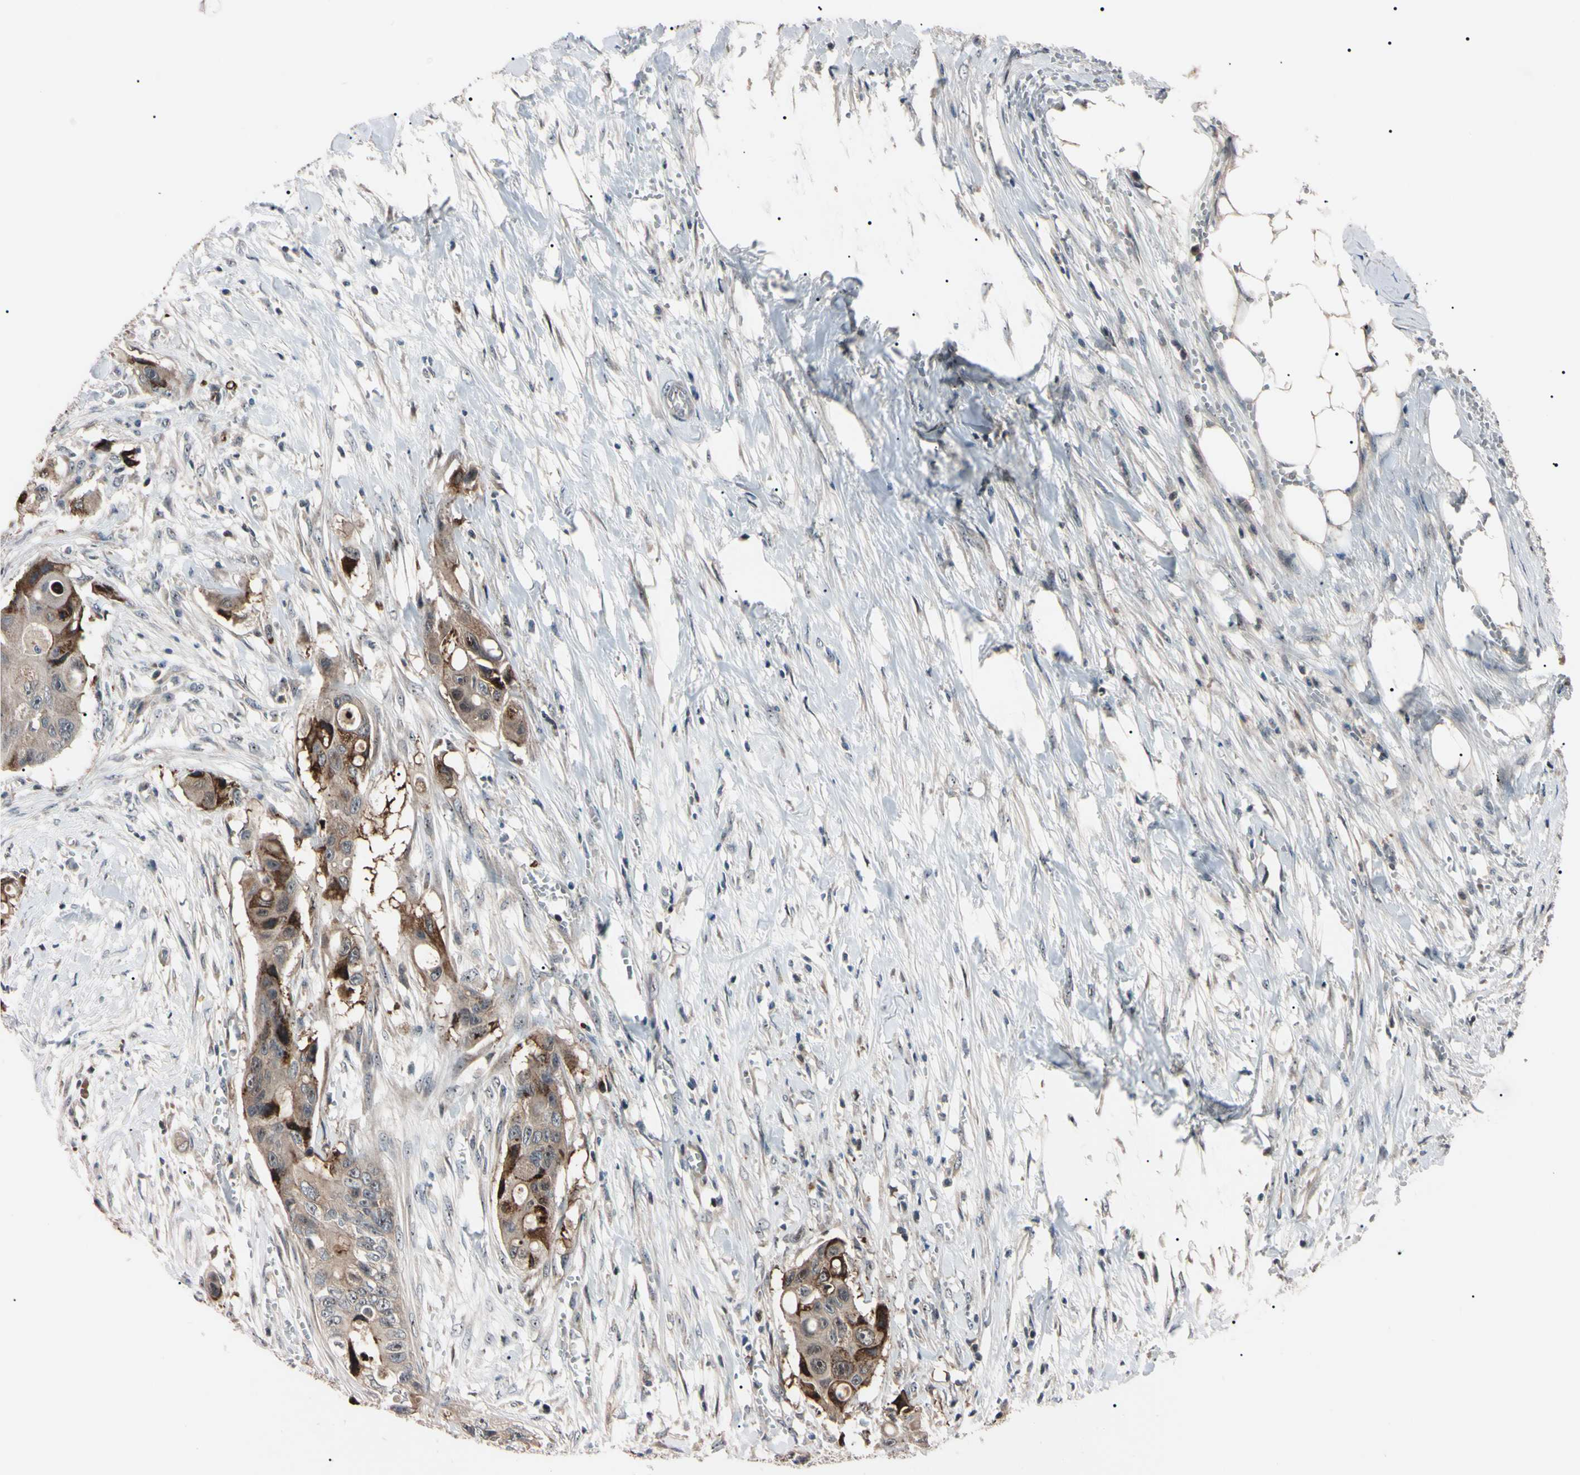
{"staining": {"intensity": "strong", "quantity": "25%-75%", "location": "cytoplasmic/membranous,nuclear"}, "tissue": "colorectal cancer", "cell_type": "Tumor cells", "image_type": "cancer", "snomed": [{"axis": "morphology", "description": "Adenocarcinoma, NOS"}, {"axis": "topography", "description": "Colon"}], "caption": "A brown stain highlights strong cytoplasmic/membranous and nuclear expression of a protein in human colorectal adenocarcinoma tumor cells. The protein of interest is stained brown, and the nuclei are stained in blue (DAB (3,3'-diaminobenzidine) IHC with brightfield microscopy, high magnification).", "gene": "TRAF5", "patient": {"sex": "female", "age": 57}}